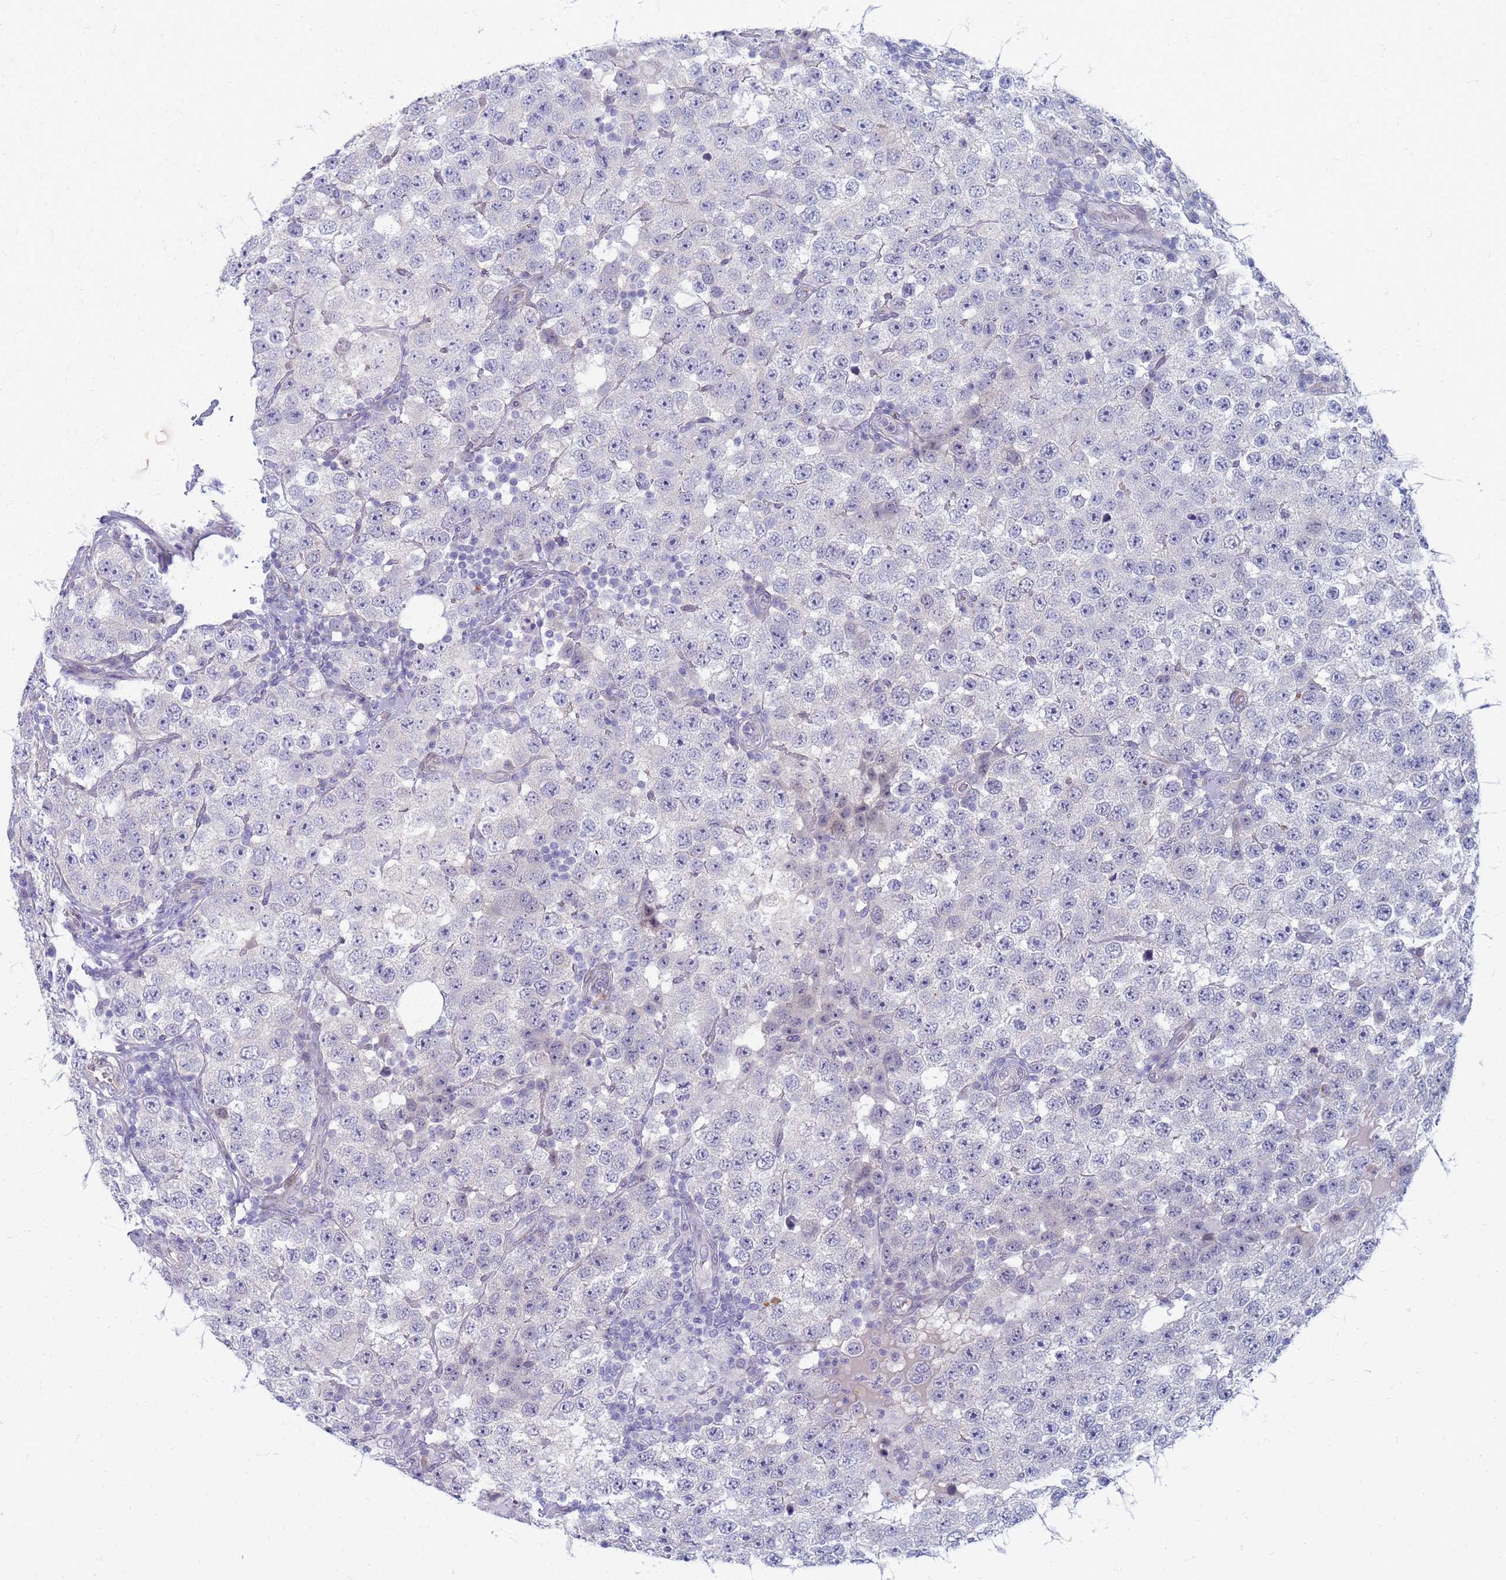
{"staining": {"intensity": "negative", "quantity": "none", "location": "none"}, "tissue": "testis cancer", "cell_type": "Tumor cells", "image_type": "cancer", "snomed": [{"axis": "morphology", "description": "Seminoma, NOS"}, {"axis": "topography", "description": "Testis"}], "caption": "IHC micrograph of neoplastic tissue: human testis cancer (seminoma) stained with DAB demonstrates no significant protein staining in tumor cells.", "gene": "CLCA2", "patient": {"sex": "male", "age": 28}}